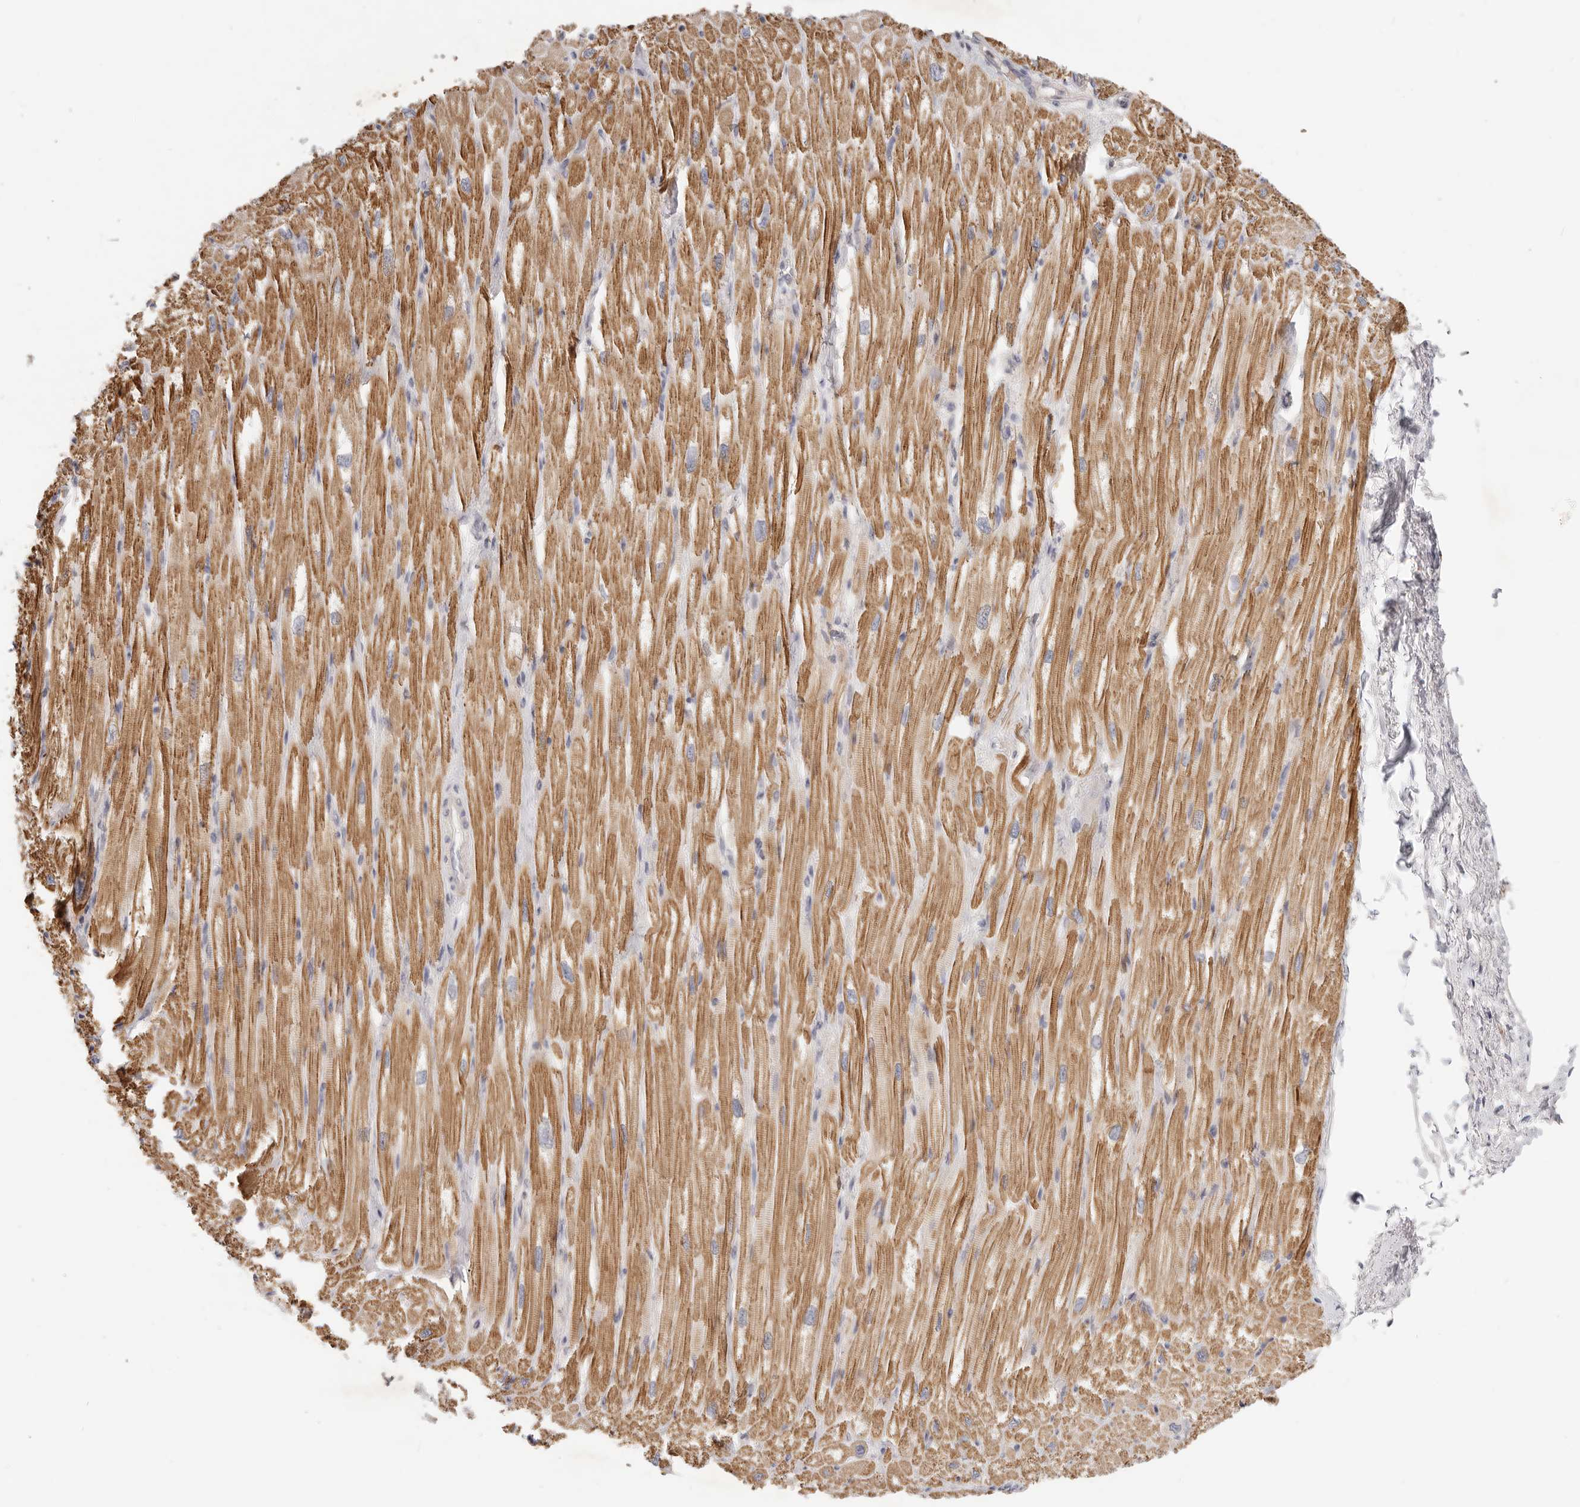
{"staining": {"intensity": "moderate", "quantity": ">75%", "location": "cytoplasmic/membranous"}, "tissue": "heart muscle", "cell_type": "Cardiomyocytes", "image_type": "normal", "snomed": [{"axis": "morphology", "description": "Normal tissue, NOS"}, {"axis": "topography", "description": "Heart"}], "caption": "This histopathology image reveals immunohistochemistry staining of unremarkable heart muscle, with medium moderate cytoplasmic/membranous staining in about >75% of cardiomyocytes.", "gene": "TFB2M", "patient": {"sex": "male", "age": 50}}